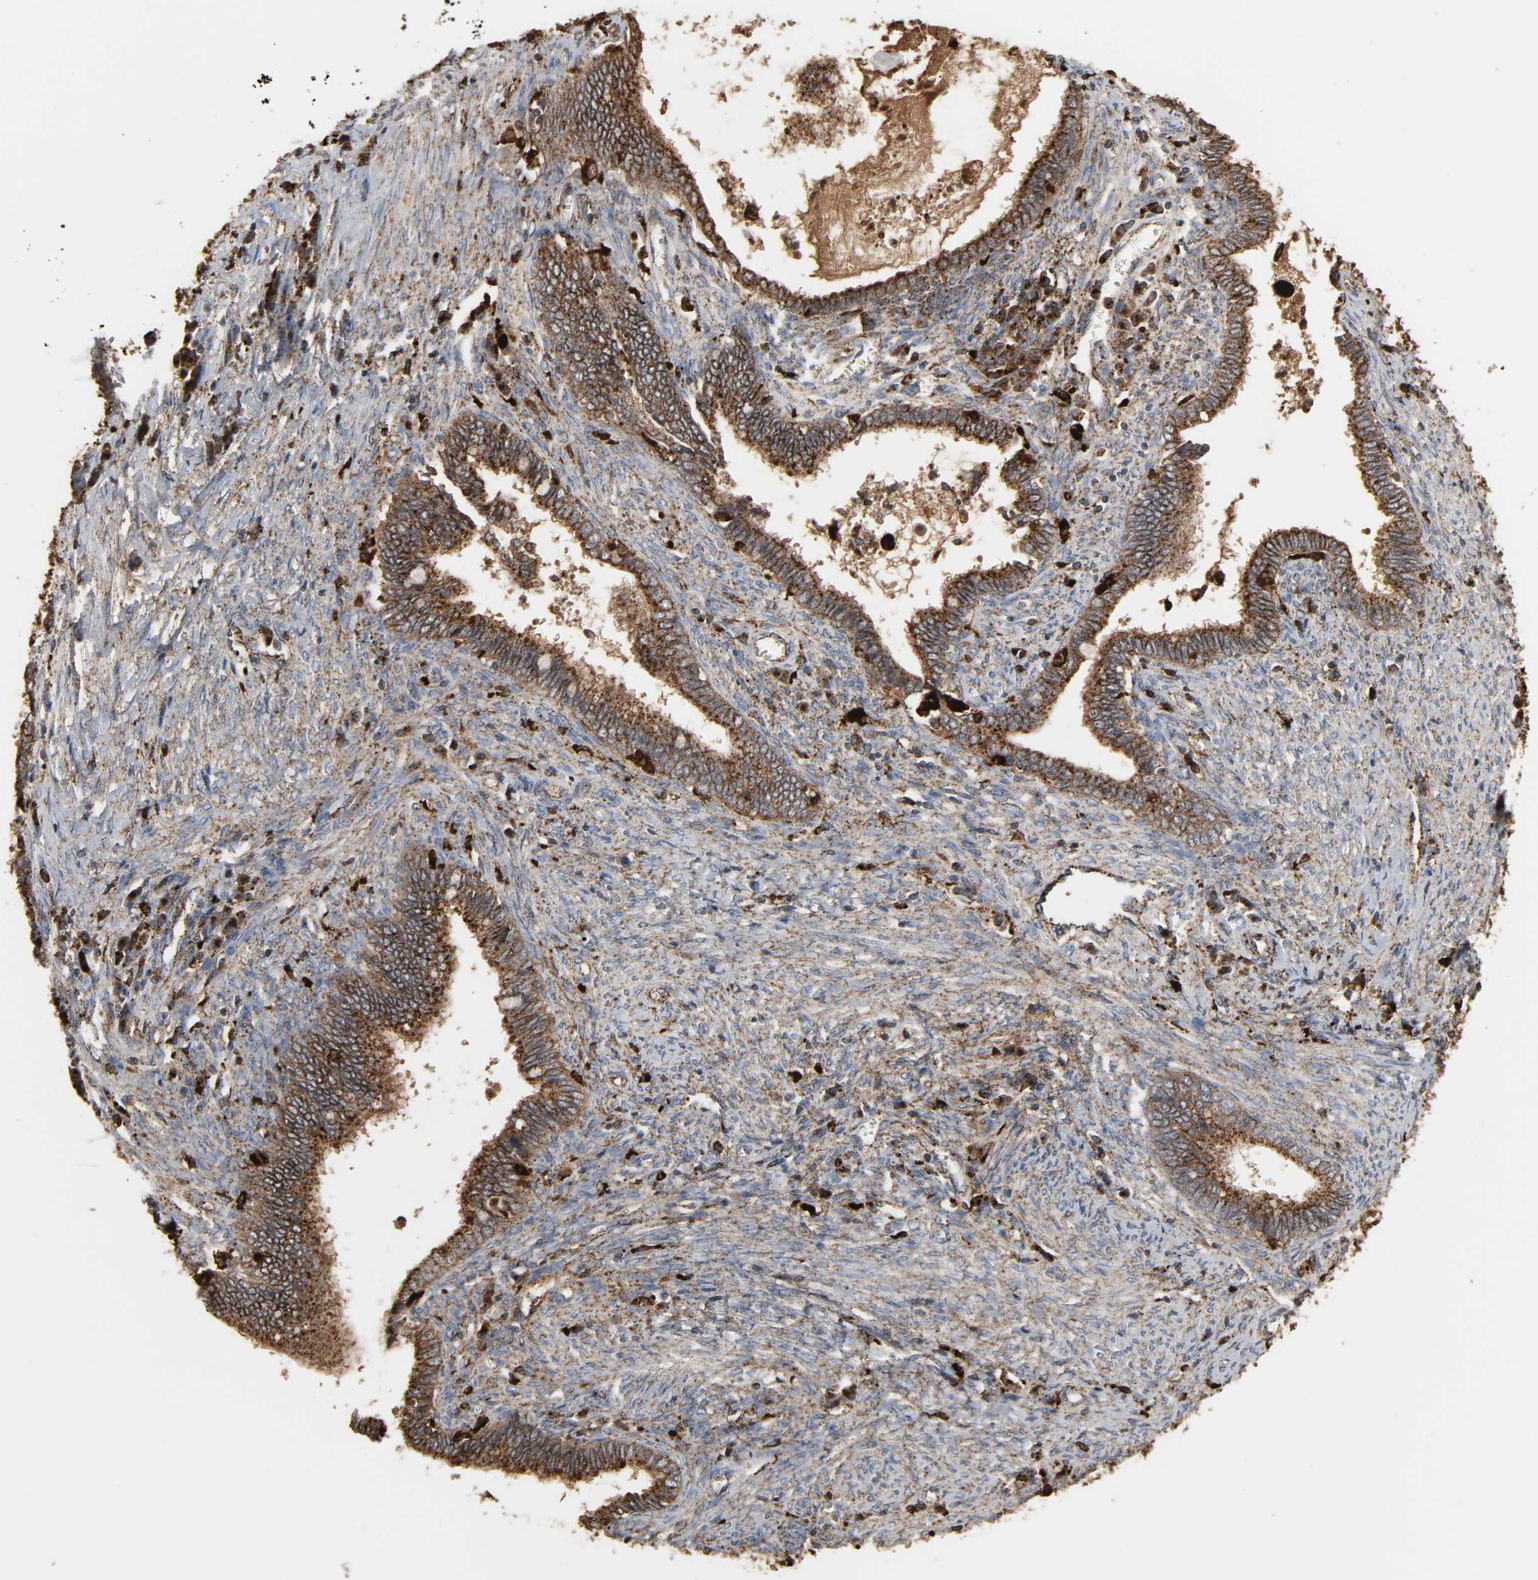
{"staining": {"intensity": "strong", "quantity": ">75%", "location": "nuclear"}, "tissue": "cervical cancer", "cell_type": "Tumor cells", "image_type": "cancer", "snomed": [{"axis": "morphology", "description": "Adenocarcinoma, NOS"}, {"axis": "topography", "description": "Cervix"}], "caption": "This image exhibits immunohistochemistry staining of adenocarcinoma (cervical), with high strong nuclear staining in about >75% of tumor cells.", "gene": "PSAP", "patient": {"sex": "female", "age": 44}}